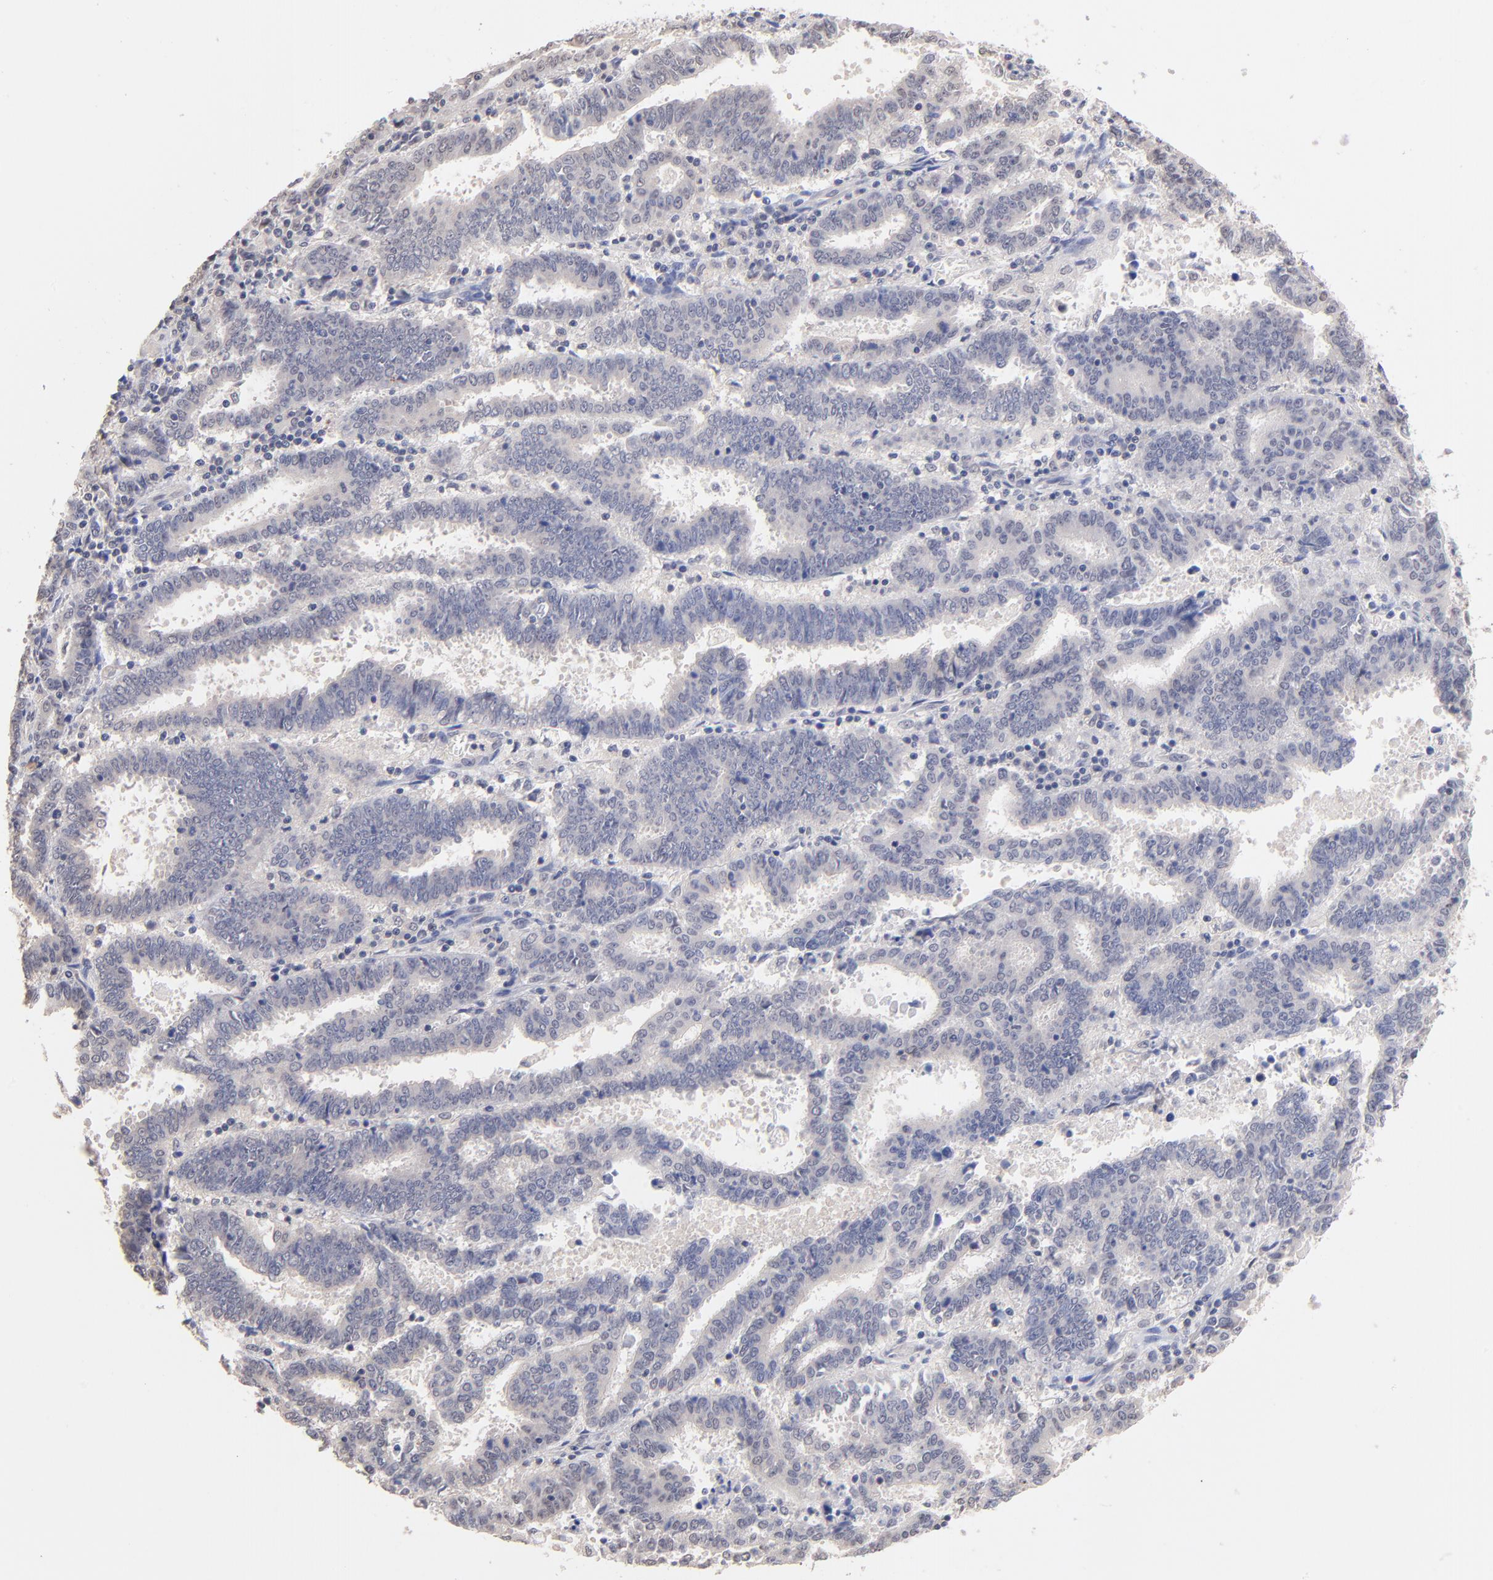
{"staining": {"intensity": "negative", "quantity": "none", "location": "none"}, "tissue": "endometrial cancer", "cell_type": "Tumor cells", "image_type": "cancer", "snomed": [{"axis": "morphology", "description": "Adenocarcinoma, NOS"}, {"axis": "topography", "description": "Uterus"}], "caption": "Immunohistochemical staining of human endometrial cancer exhibits no significant positivity in tumor cells. (Stains: DAB IHC with hematoxylin counter stain, Microscopy: brightfield microscopy at high magnification).", "gene": "RIBC2", "patient": {"sex": "female", "age": 83}}